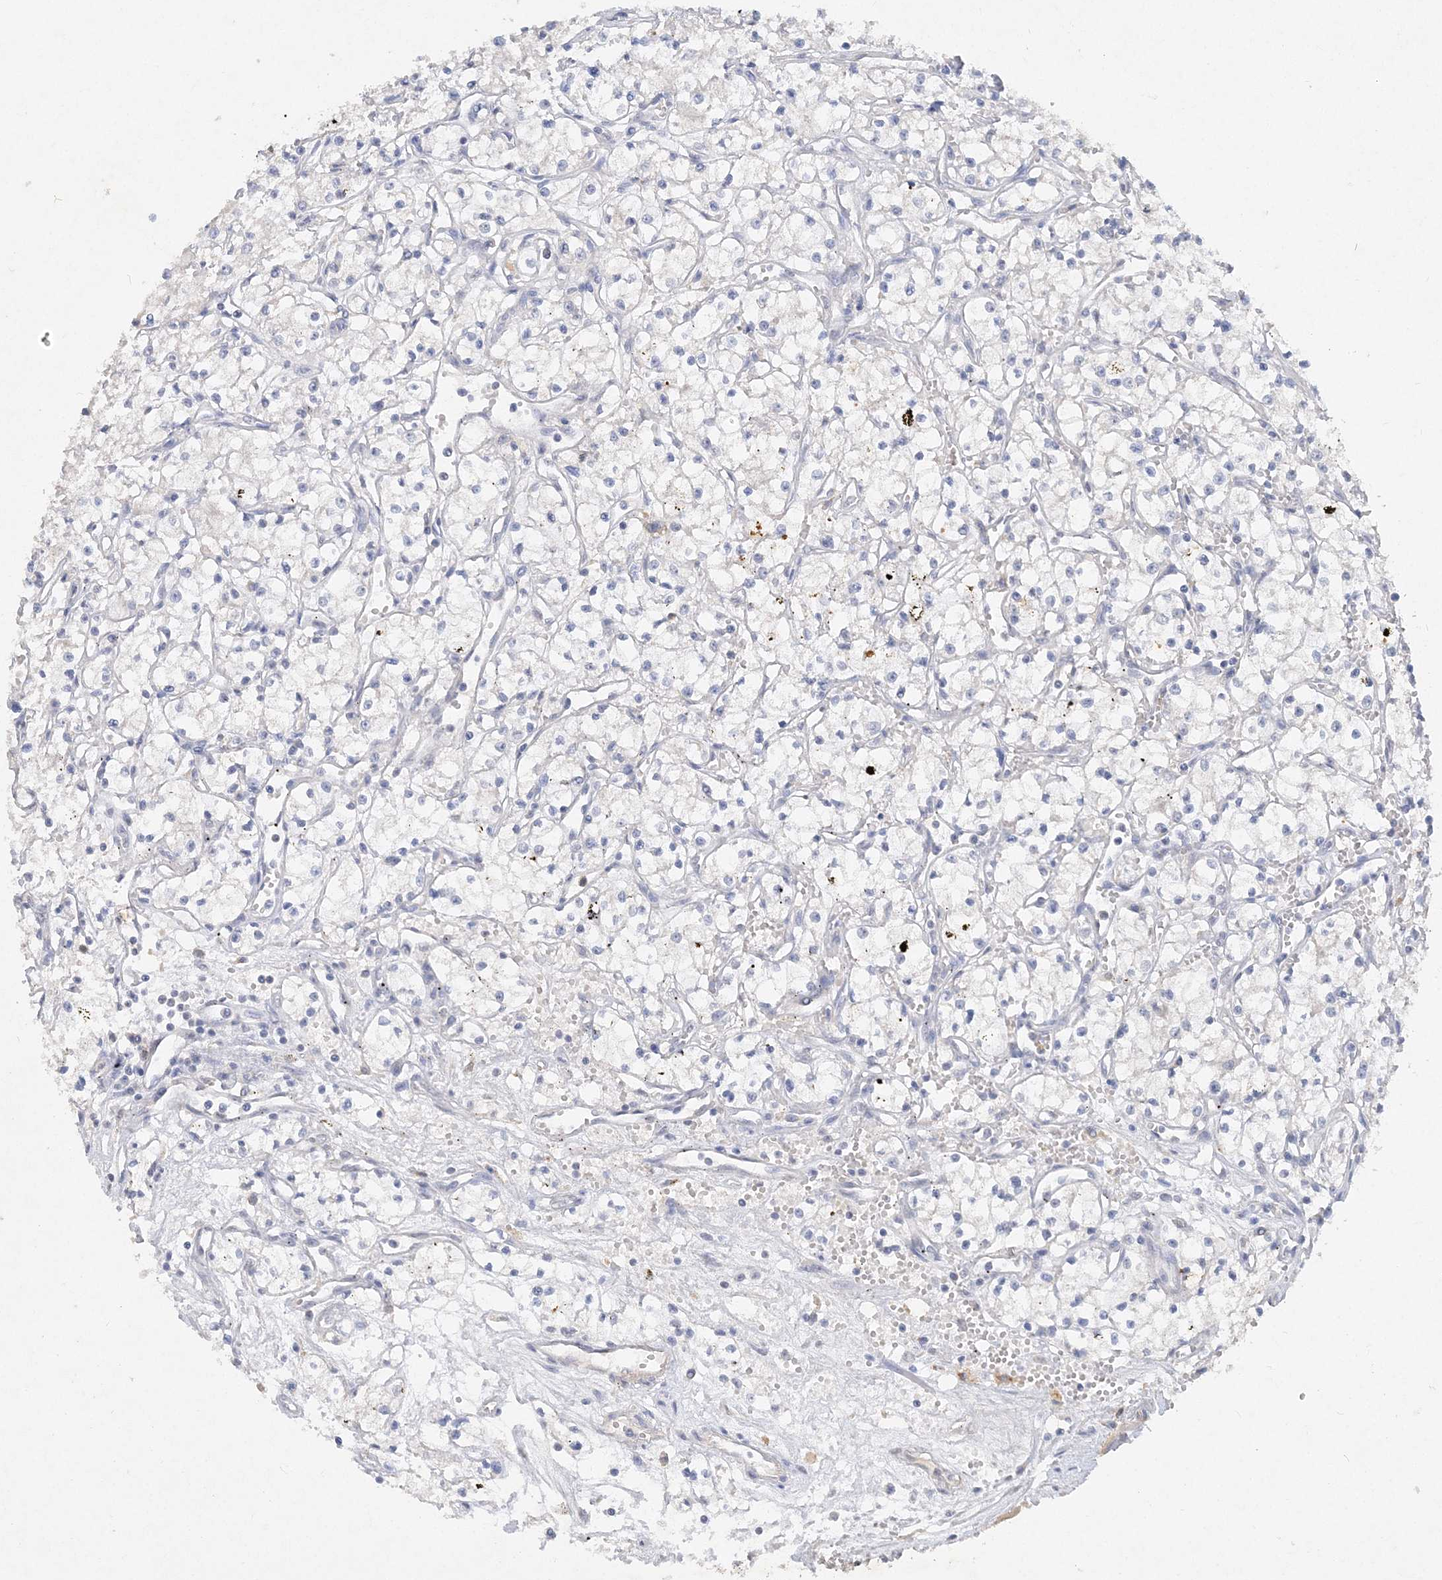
{"staining": {"intensity": "negative", "quantity": "none", "location": "none"}, "tissue": "renal cancer", "cell_type": "Tumor cells", "image_type": "cancer", "snomed": [{"axis": "morphology", "description": "Adenocarcinoma, NOS"}, {"axis": "topography", "description": "Kidney"}], "caption": "Image shows no protein staining in tumor cells of renal adenocarcinoma tissue. (Stains: DAB (3,3'-diaminobenzidine) immunohistochemistry (IHC) with hematoxylin counter stain, Microscopy: brightfield microscopy at high magnification).", "gene": "C11orf58", "patient": {"sex": "male", "age": 59}}